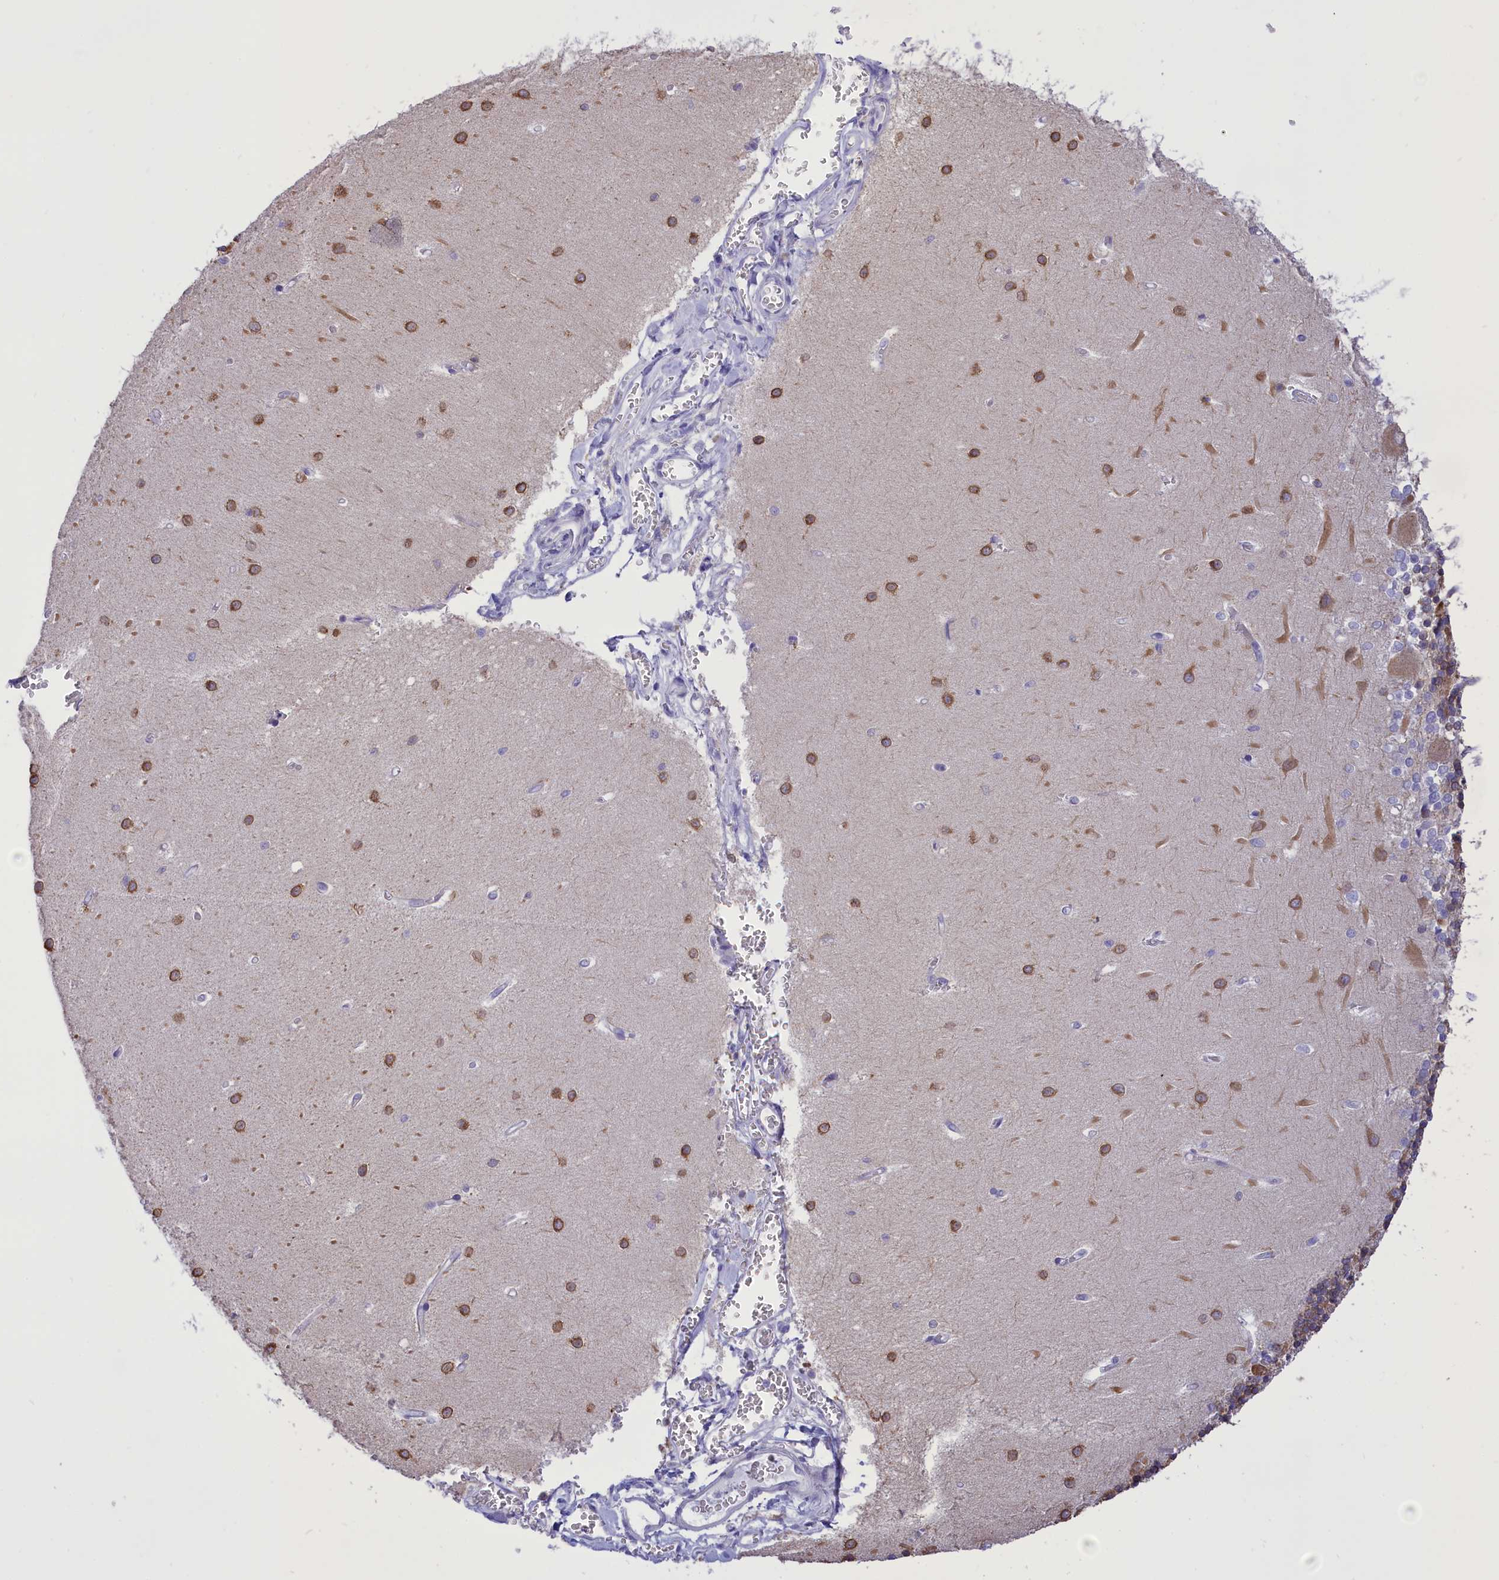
{"staining": {"intensity": "moderate", "quantity": "25%-75%", "location": "cytoplasmic/membranous"}, "tissue": "cerebellum", "cell_type": "Cells in granular layer", "image_type": "normal", "snomed": [{"axis": "morphology", "description": "Normal tissue, NOS"}, {"axis": "topography", "description": "Cerebellum"}], "caption": "Immunohistochemistry (IHC) of benign cerebellum displays medium levels of moderate cytoplasmic/membranous expression in about 25%-75% of cells in granular layer. (Brightfield microscopy of DAB IHC at high magnification).", "gene": "DCAF16", "patient": {"sex": "male", "age": 37}}